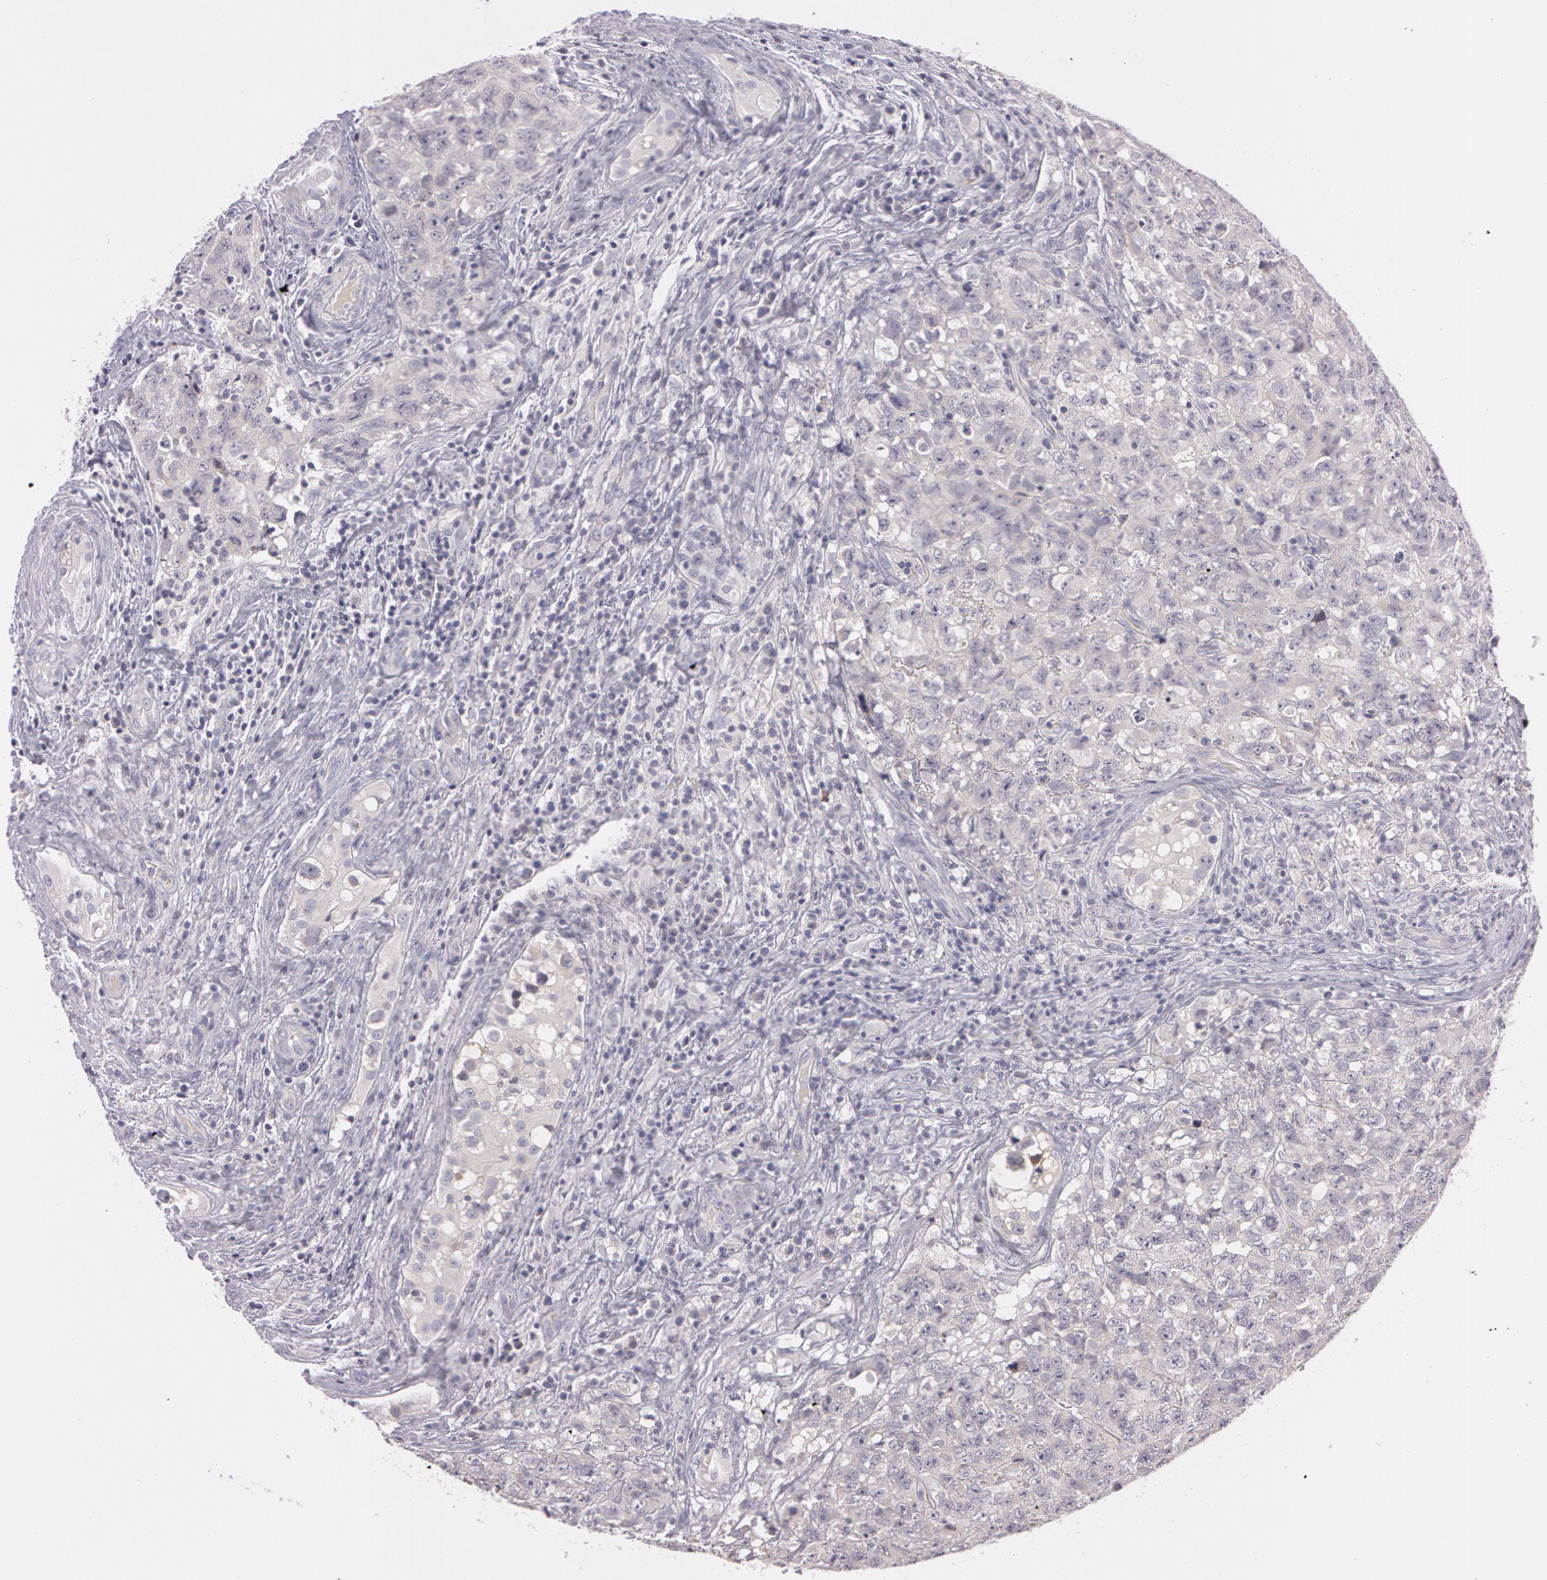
{"staining": {"intensity": "negative", "quantity": "none", "location": "none"}, "tissue": "testis cancer", "cell_type": "Tumor cells", "image_type": "cancer", "snomed": [{"axis": "morphology", "description": "Carcinoma, Embryonal, NOS"}, {"axis": "topography", "description": "Testis"}], "caption": "High power microscopy photomicrograph of an immunohistochemistry (IHC) image of testis cancer (embryonal carcinoma), revealing no significant expression in tumor cells.", "gene": "MXRA5", "patient": {"sex": "male", "age": 31}}